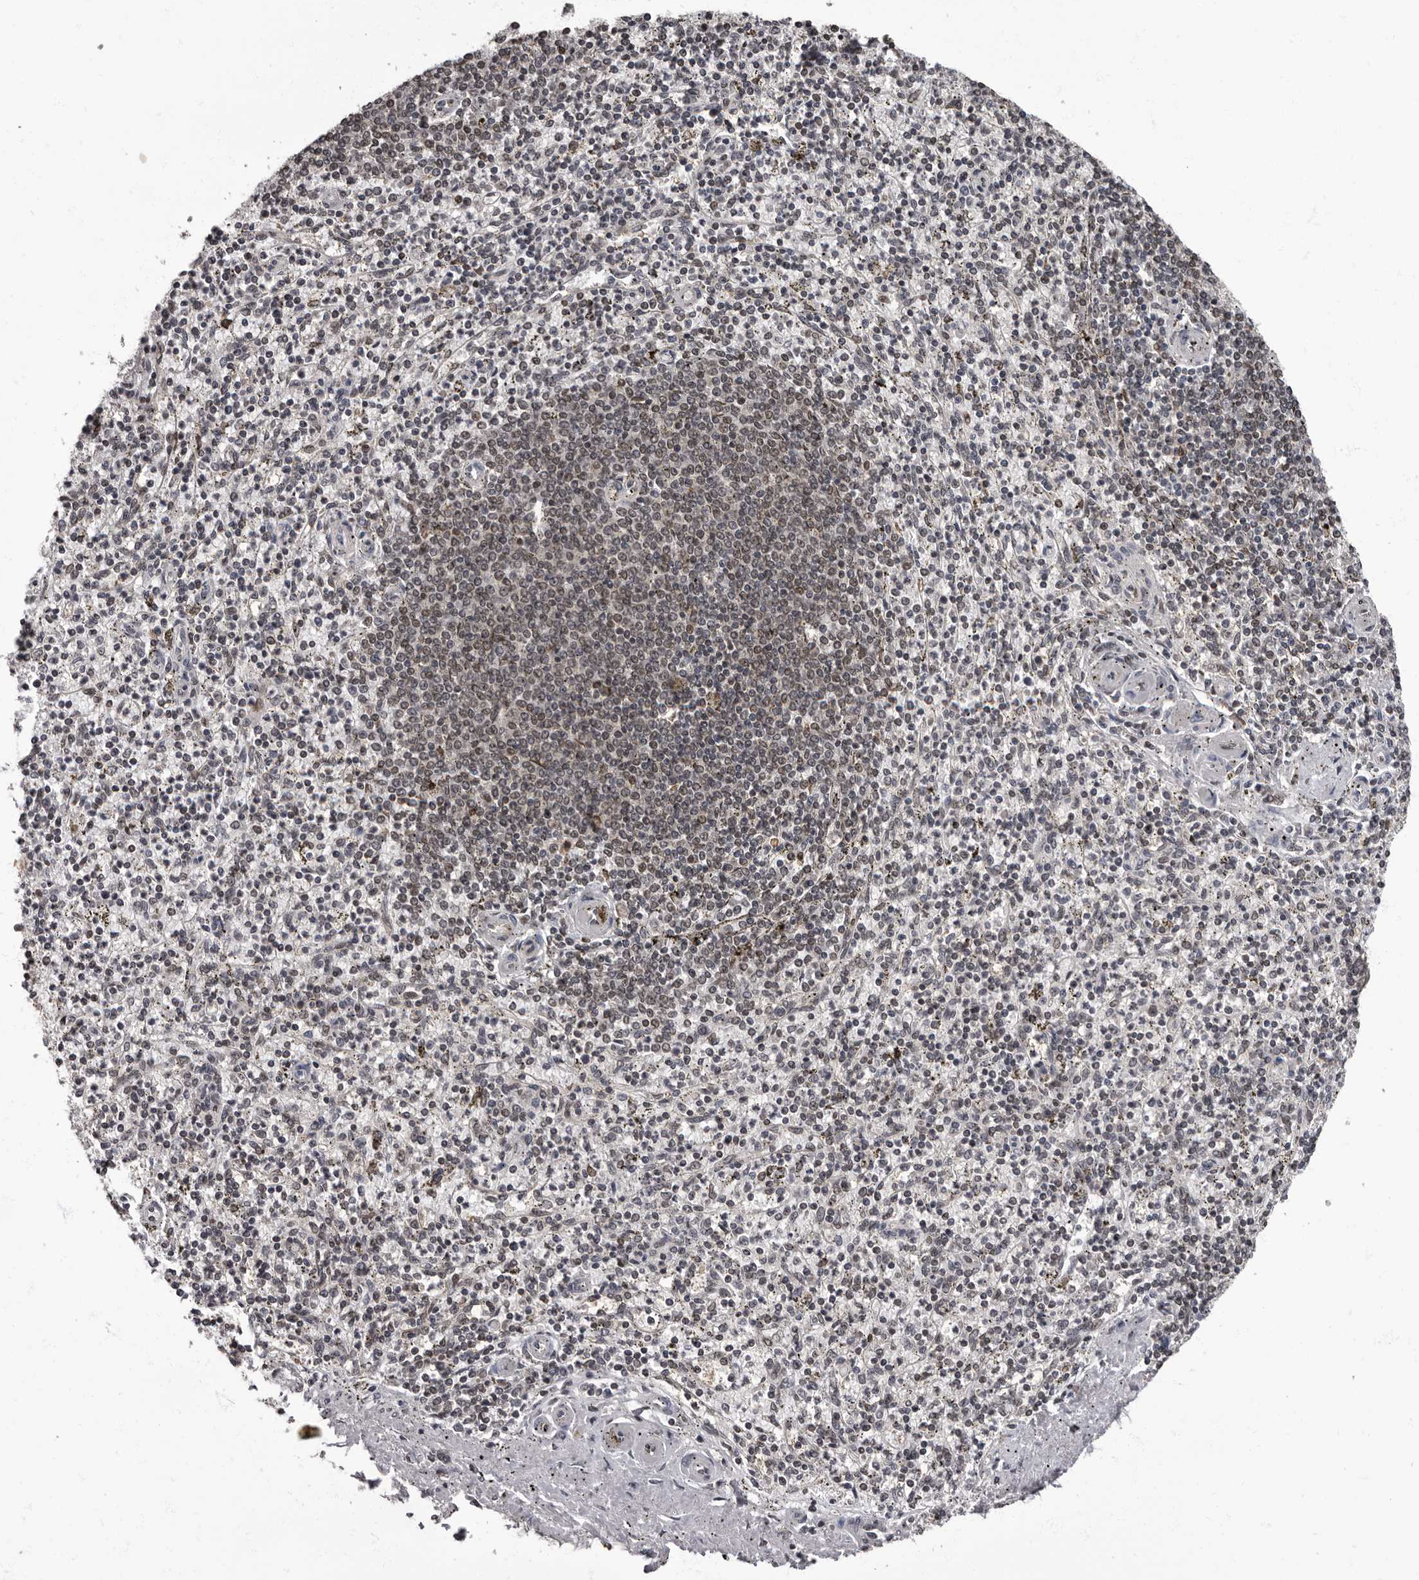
{"staining": {"intensity": "weak", "quantity": "25%-75%", "location": "nuclear"}, "tissue": "spleen", "cell_type": "Cells in red pulp", "image_type": "normal", "snomed": [{"axis": "morphology", "description": "Normal tissue, NOS"}, {"axis": "topography", "description": "Spleen"}], "caption": "The image exhibits staining of normal spleen, revealing weak nuclear protein positivity (brown color) within cells in red pulp. (DAB IHC with brightfield microscopy, high magnification).", "gene": "C1orf50", "patient": {"sex": "male", "age": 72}}